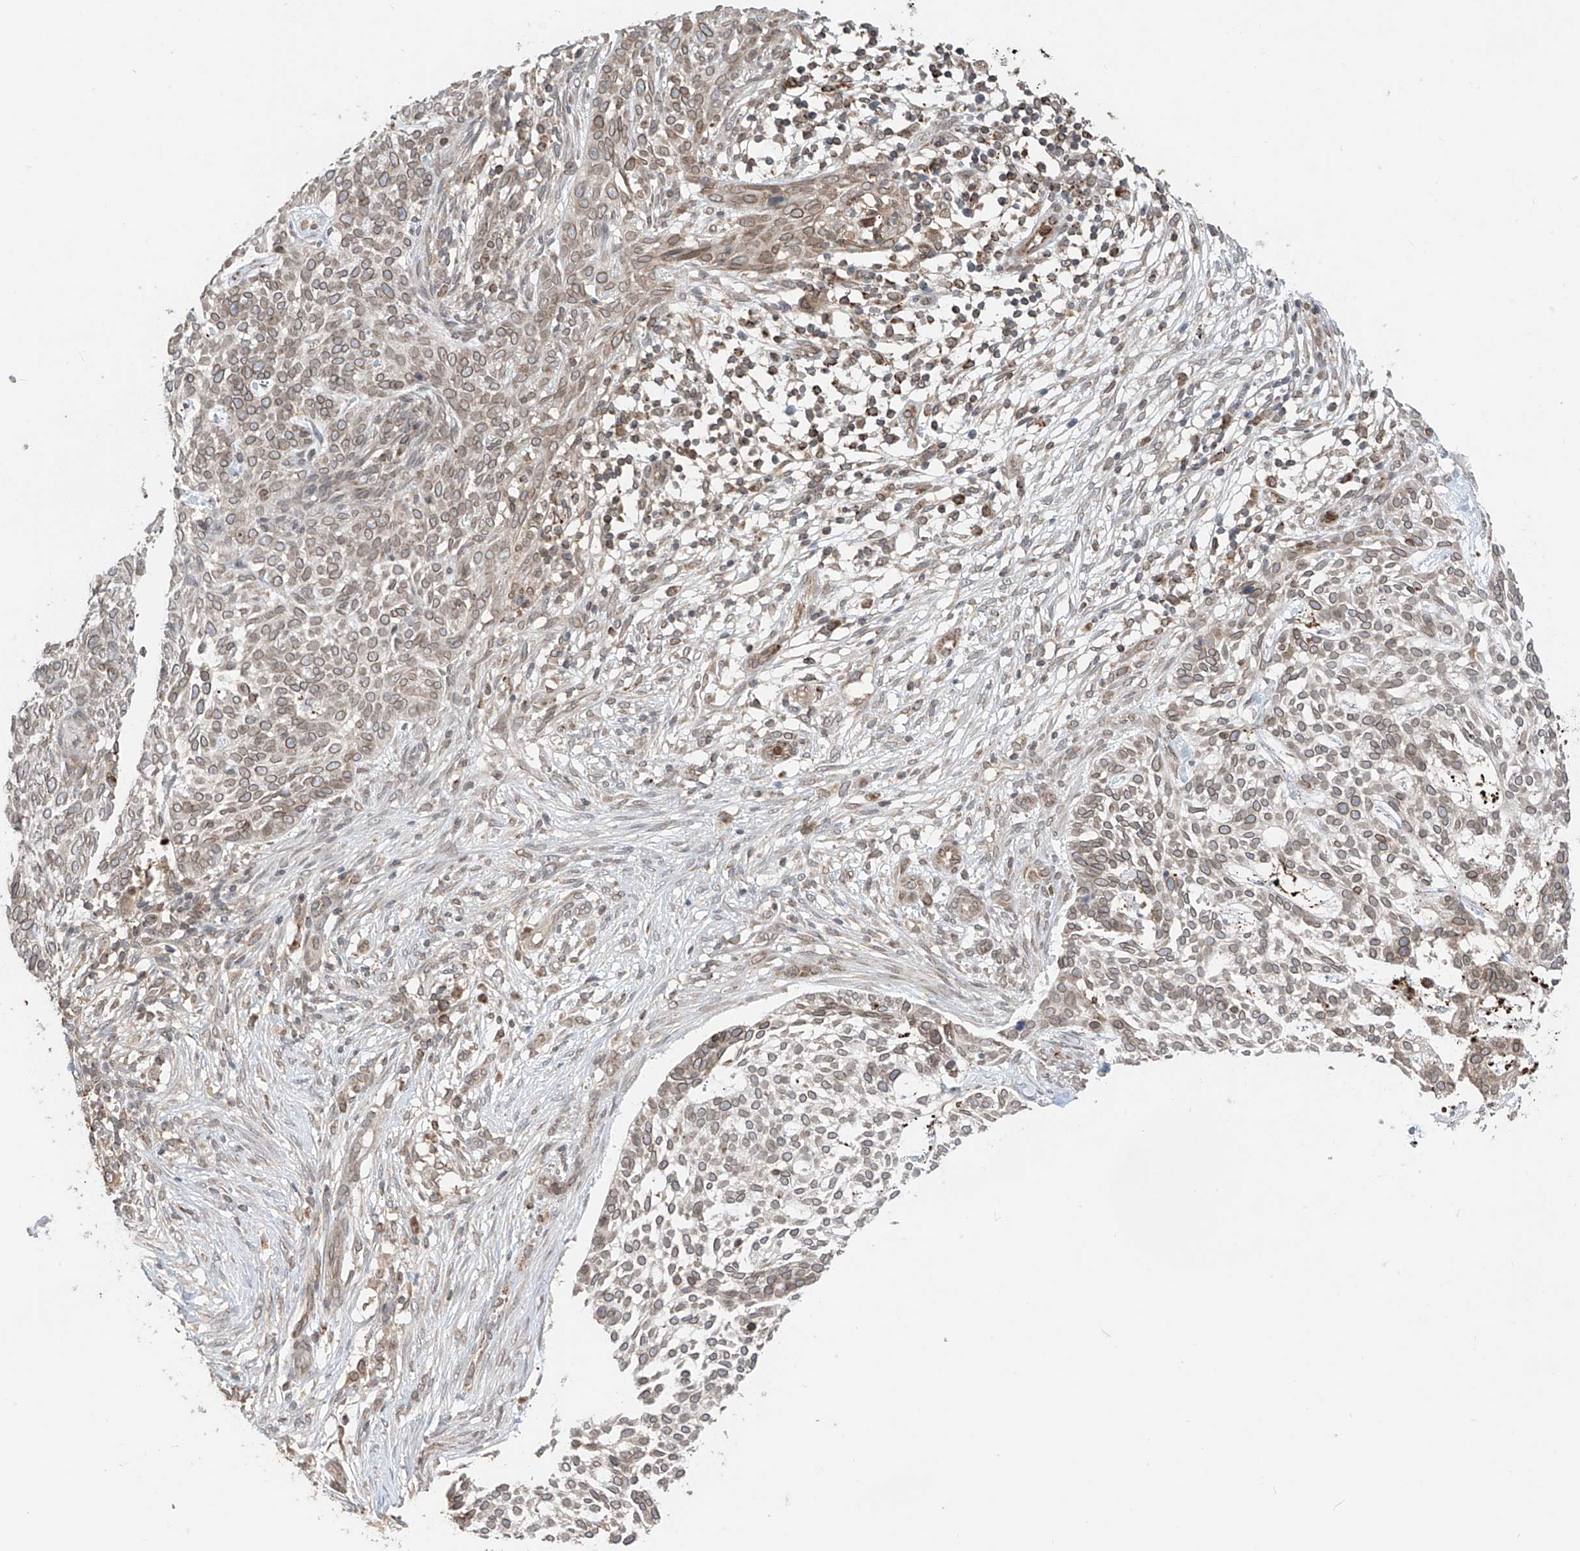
{"staining": {"intensity": "weak", "quantity": "25%-75%", "location": "cytoplasmic/membranous"}, "tissue": "skin cancer", "cell_type": "Tumor cells", "image_type": "cancer", "snomed": [{"axis": "morphology", "description": "Basal cell carcinoma"}, {"axis": "topography", "description": "Skin"}], "caption": "Immunohistochemical staining of basal cell carcinoma (skin) demonstrates weak cytoplasmic/membranous protein expression in about 25%-75% of tumor cells.", "gene": "AHCTF1", "patient": {"sex": "female", "age": 64}}